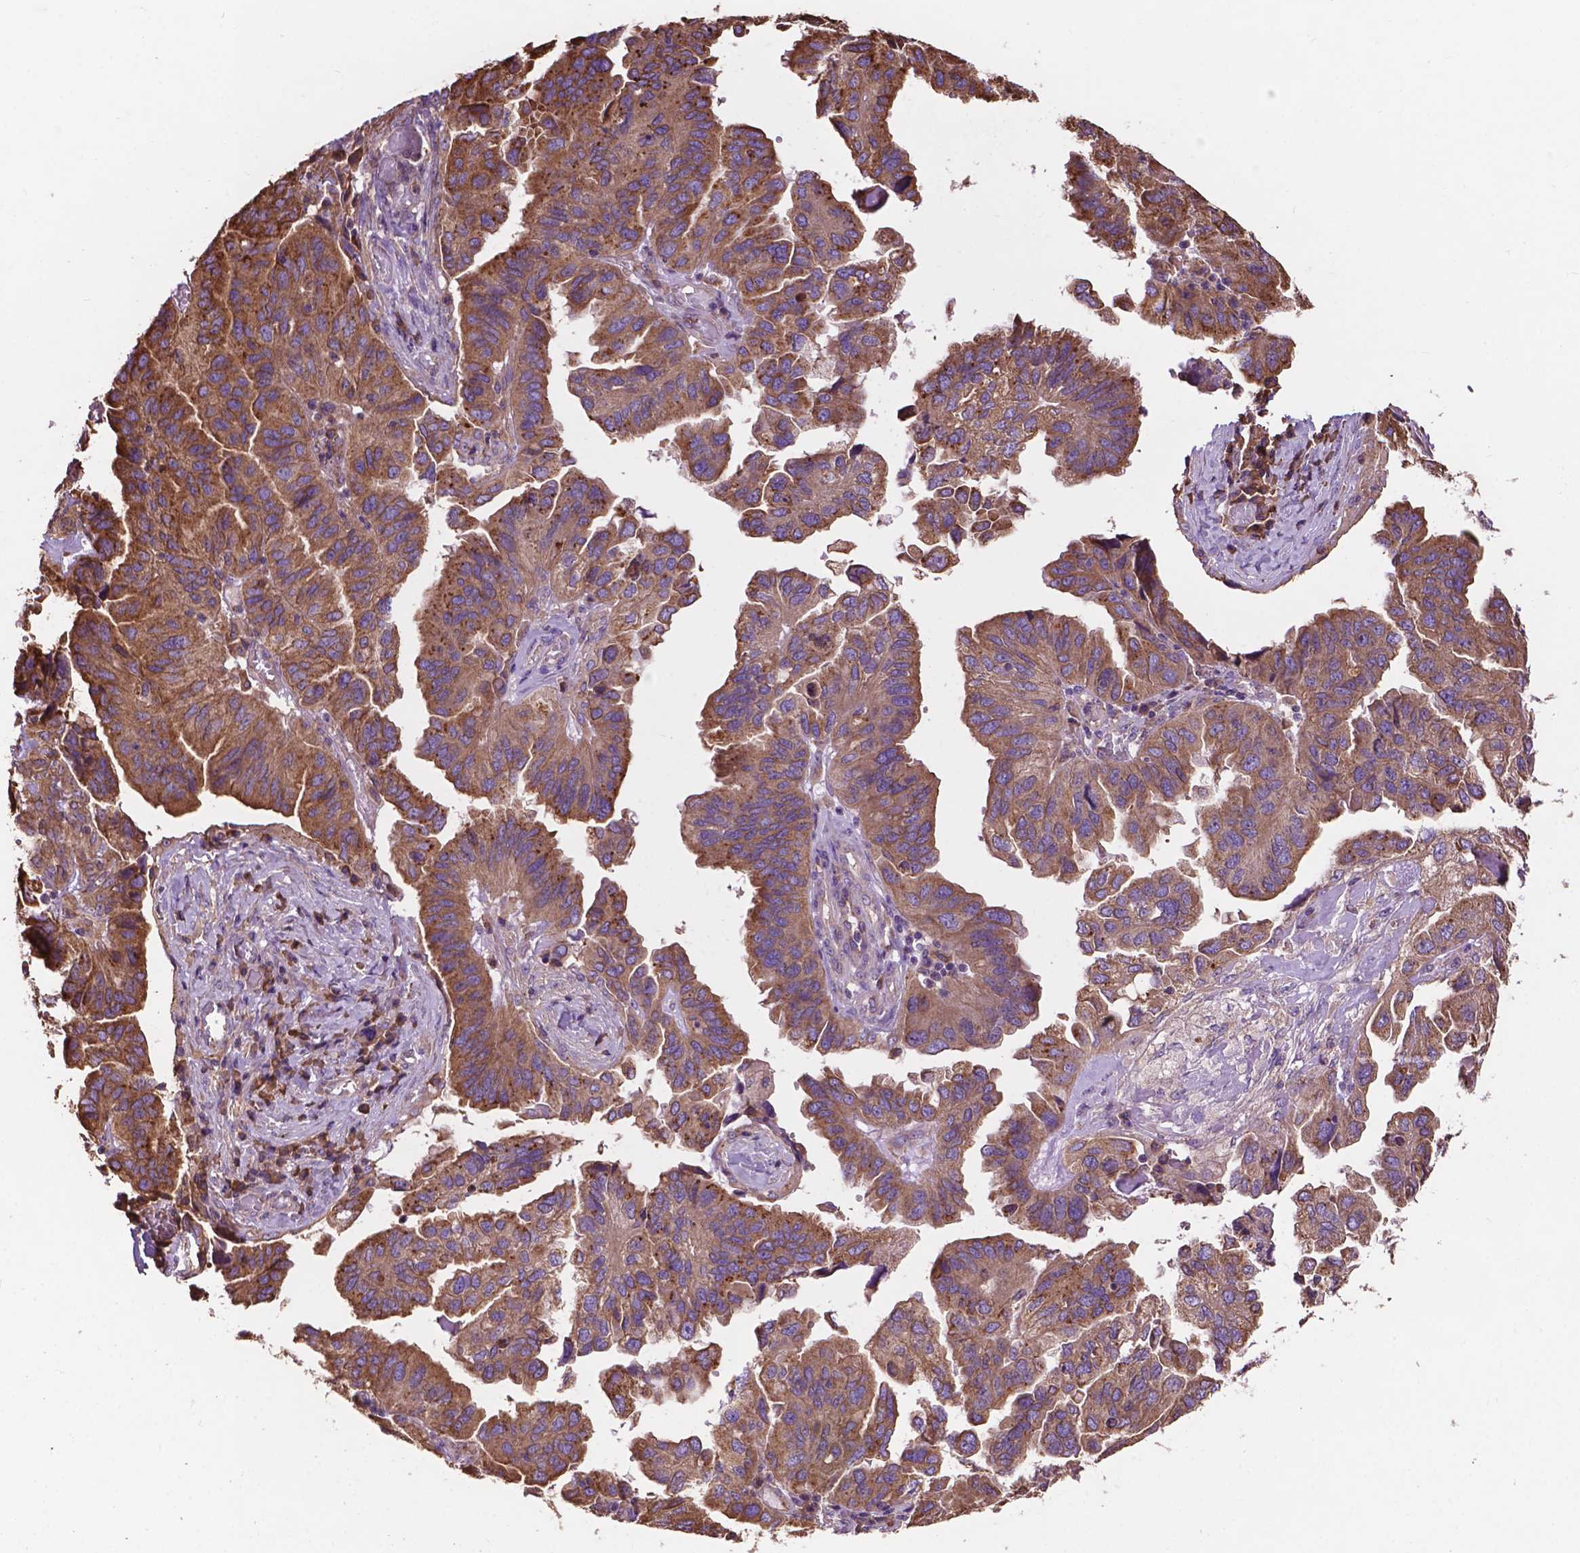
{"staining": {"intensity": "moderate", "quantity": ">75%", "location": "cytoplasmic/membranous"}, "tissue": "ovarian cancer", "cell_type": "Tumor cells", "image_type": "cancer", "snomed": [{"axis": "morphology", "description": "Cystadenocarcinoma, serous, NOS"}, {"axis": "topography", "description": "Ovary"}], "caption": "IHC image of human serous cystadenocarcinoma (ovarian) stained for a protein (brown), which displays medium levels of moderate cytoplasmic/membranous staining in approximately >75% of tumor cells.", "gene": "CCDC71L", "patient": {"sex": "female", "age": 79}}